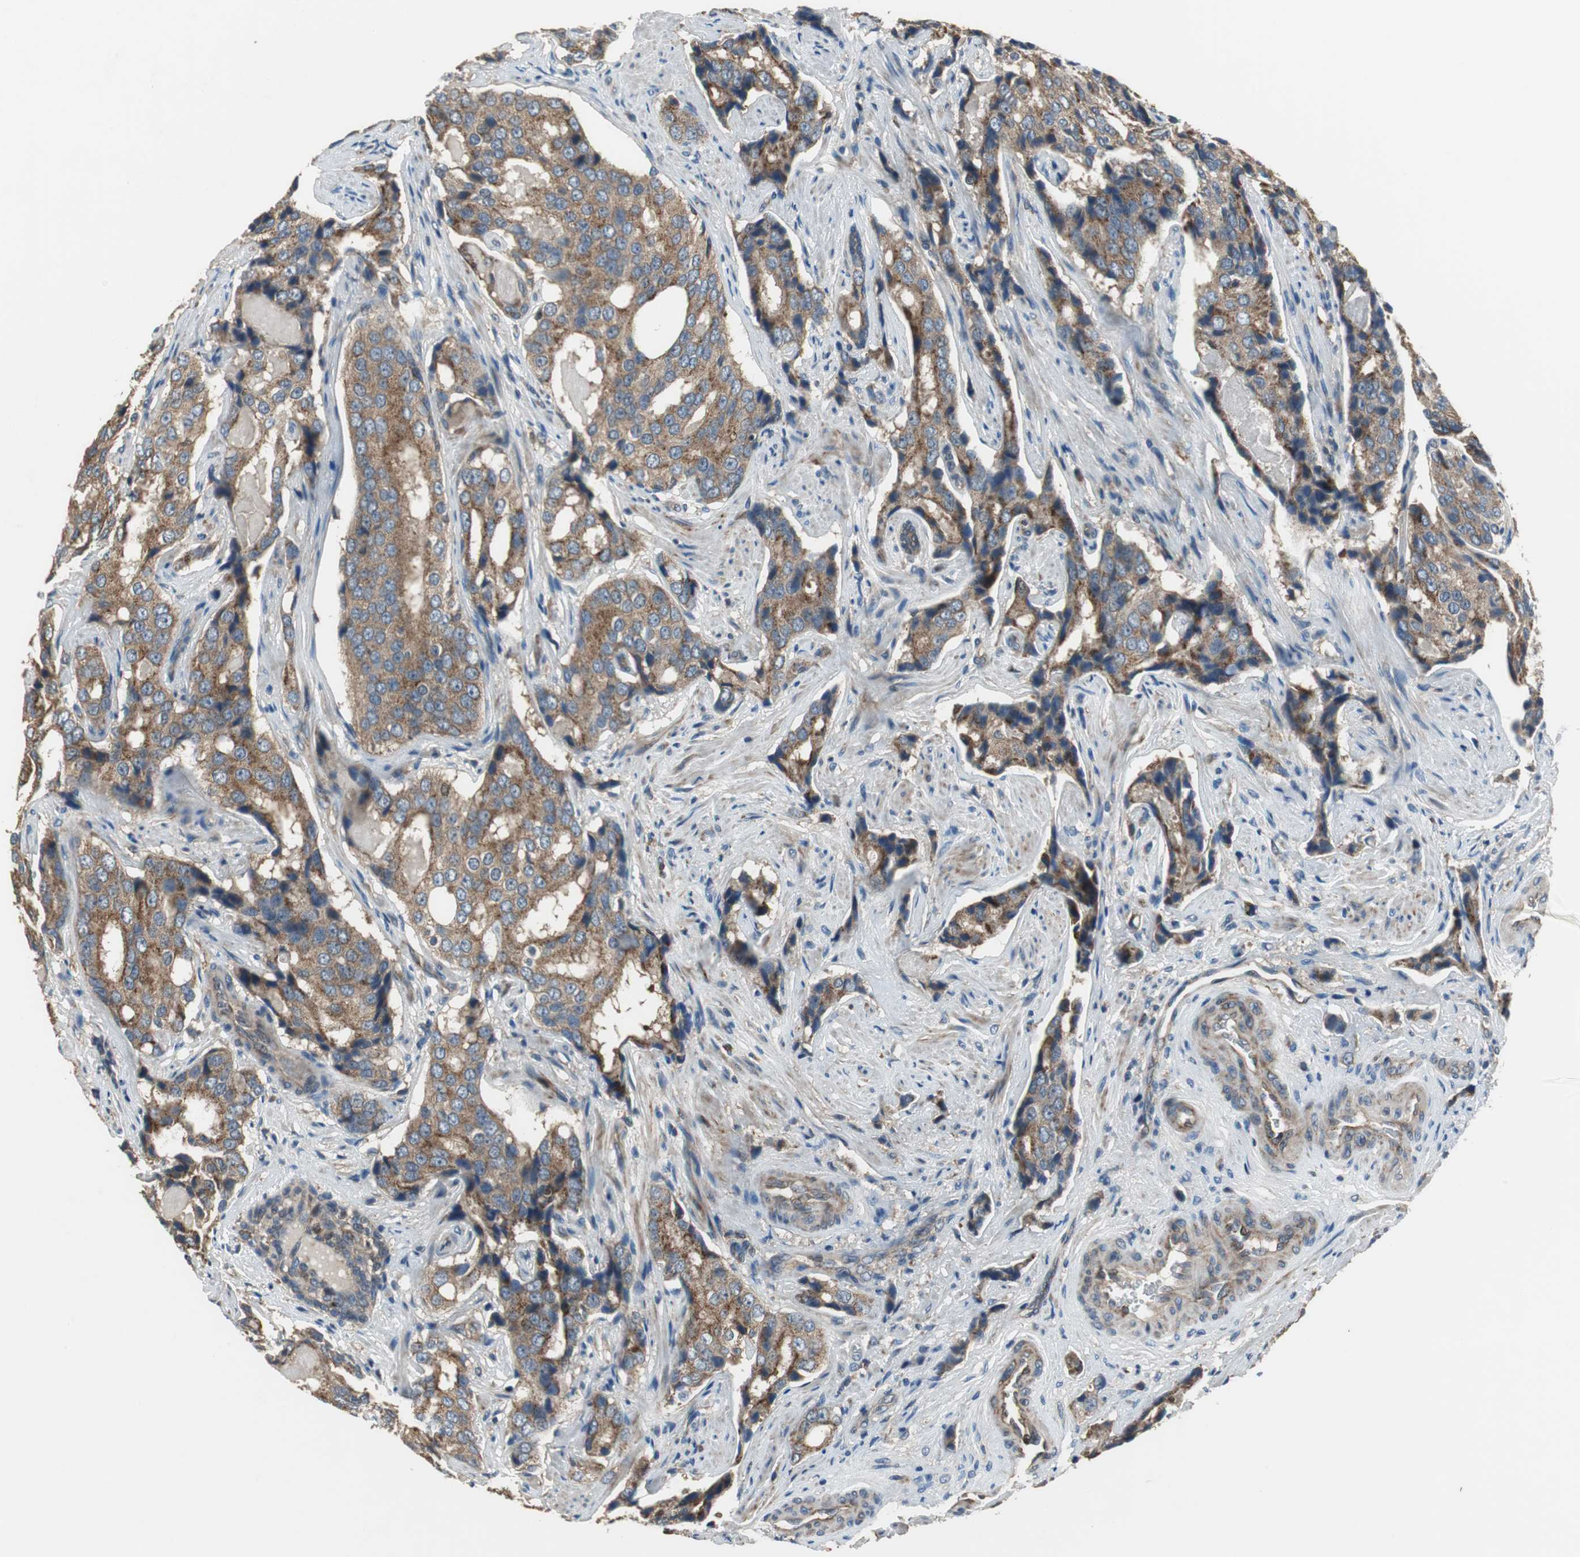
{"staining": {"intensity": "moderate", "quantity": ">75%", "location": "cytoplasmic/membranous"}, "tissue": "prostate cancer", "cell_type": "Tumor cells", "image_type": "cancer", "snomed": [{"axis": "morphology", "description": "Adenocarcinoma, High grade"}, {"axis": "topography", "description": "Prostate"}], "caption": "DAB immunohistochemical staining of human high-grade adenocarcinoma (prostate) displays moderate cytoplasmic/membranous protein expression in about >75% of tumor cells.", "gene": "PI4KB", "patient": {"sex": "male", "age": 58}}